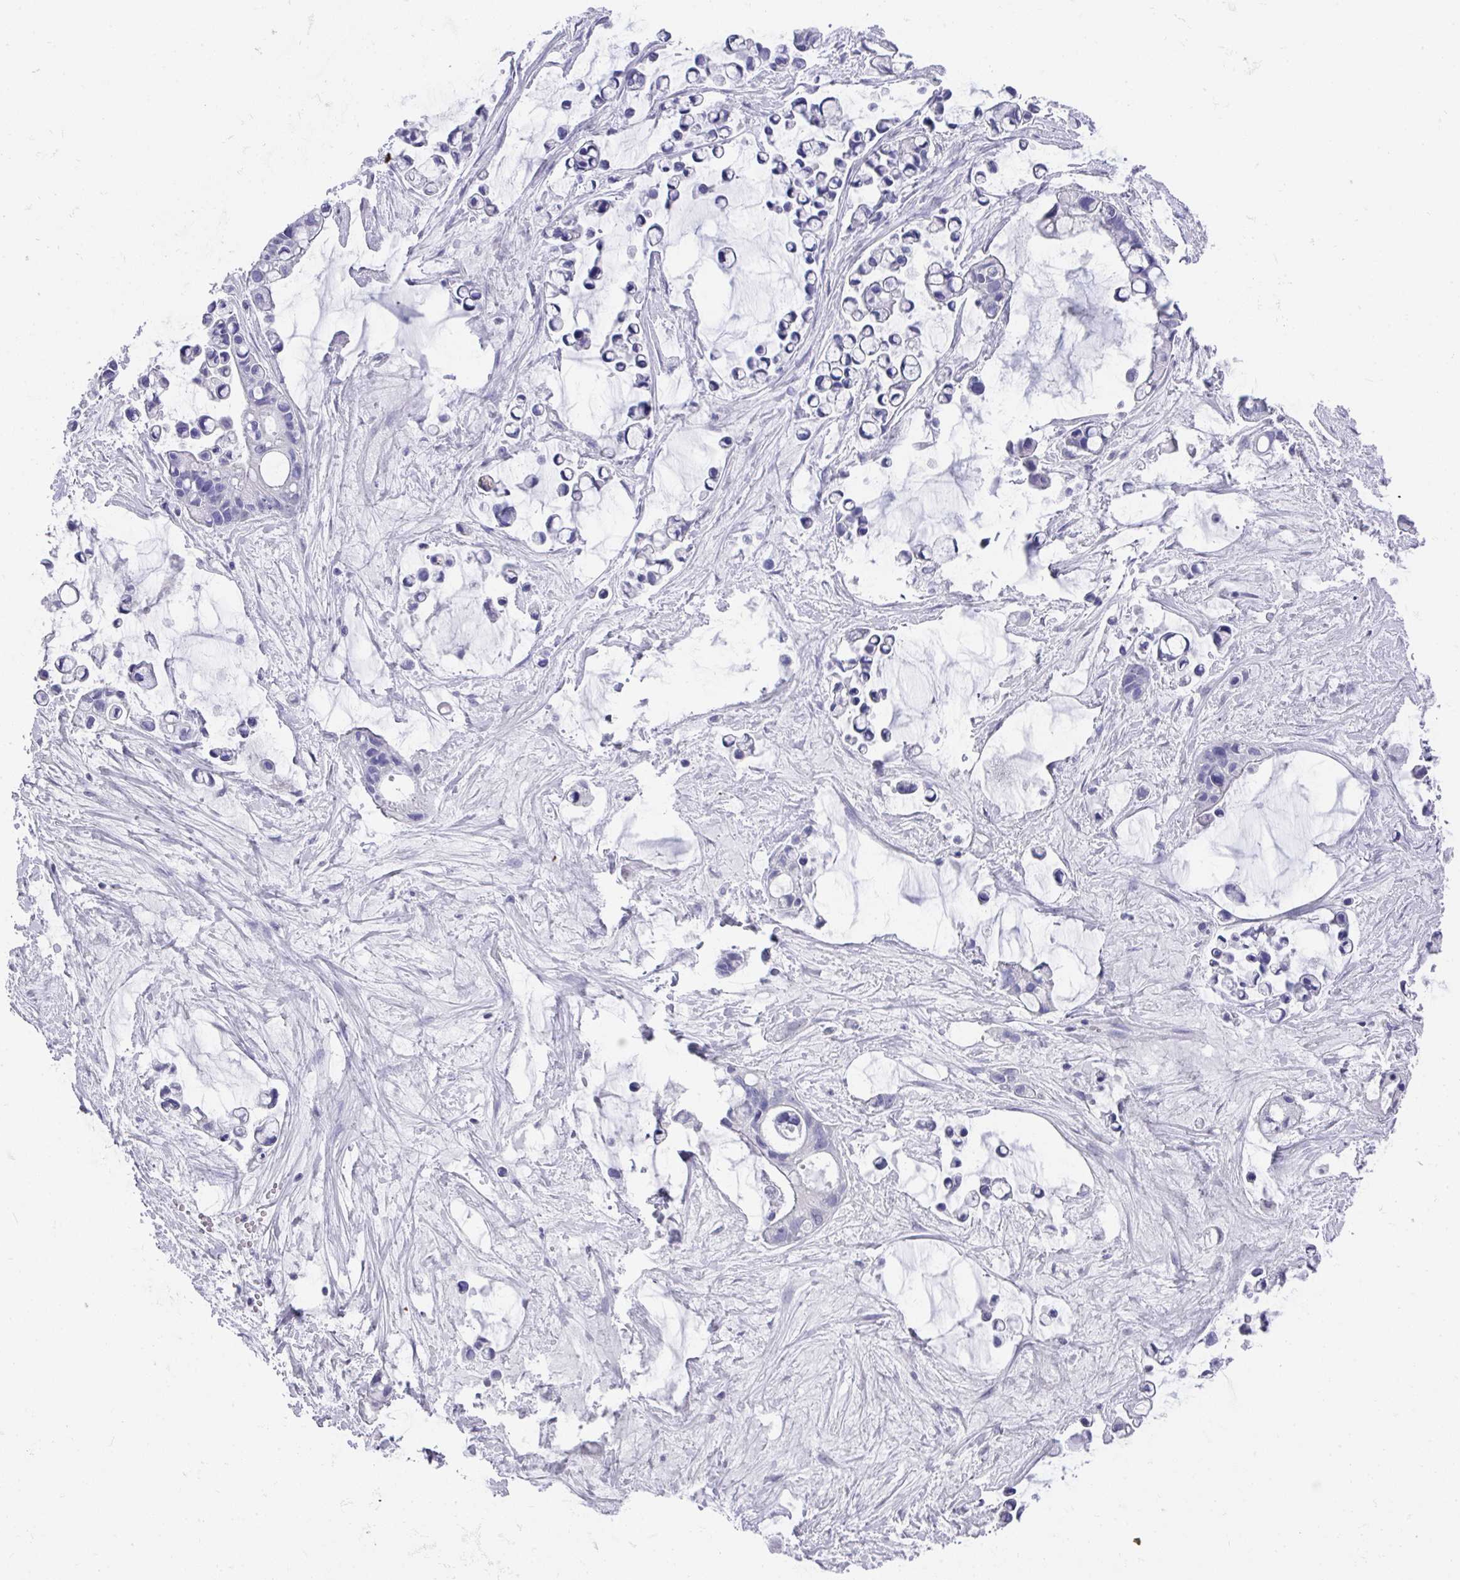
{"staining": {"intensity": "negative", "quantity": "none", "location": "none"}, "tissue": "ovarian cancer", "cell_type": "Tumor cells", "image_type": "cancer", "snomed": [{"axis": "morphology", "description": "Cystadenocarcinoma, mucinous, NOS"}, {"axis": "topography", "description": "Ovary"}], "caption": "Immunohistochemistry image of human ovarian mucinous cystadenocarcinoma stained for a protein (brown), which exhibits no staining in tumor cells.", "gene": "DAZL", "patient": {"sex": "female", "age": 63}}